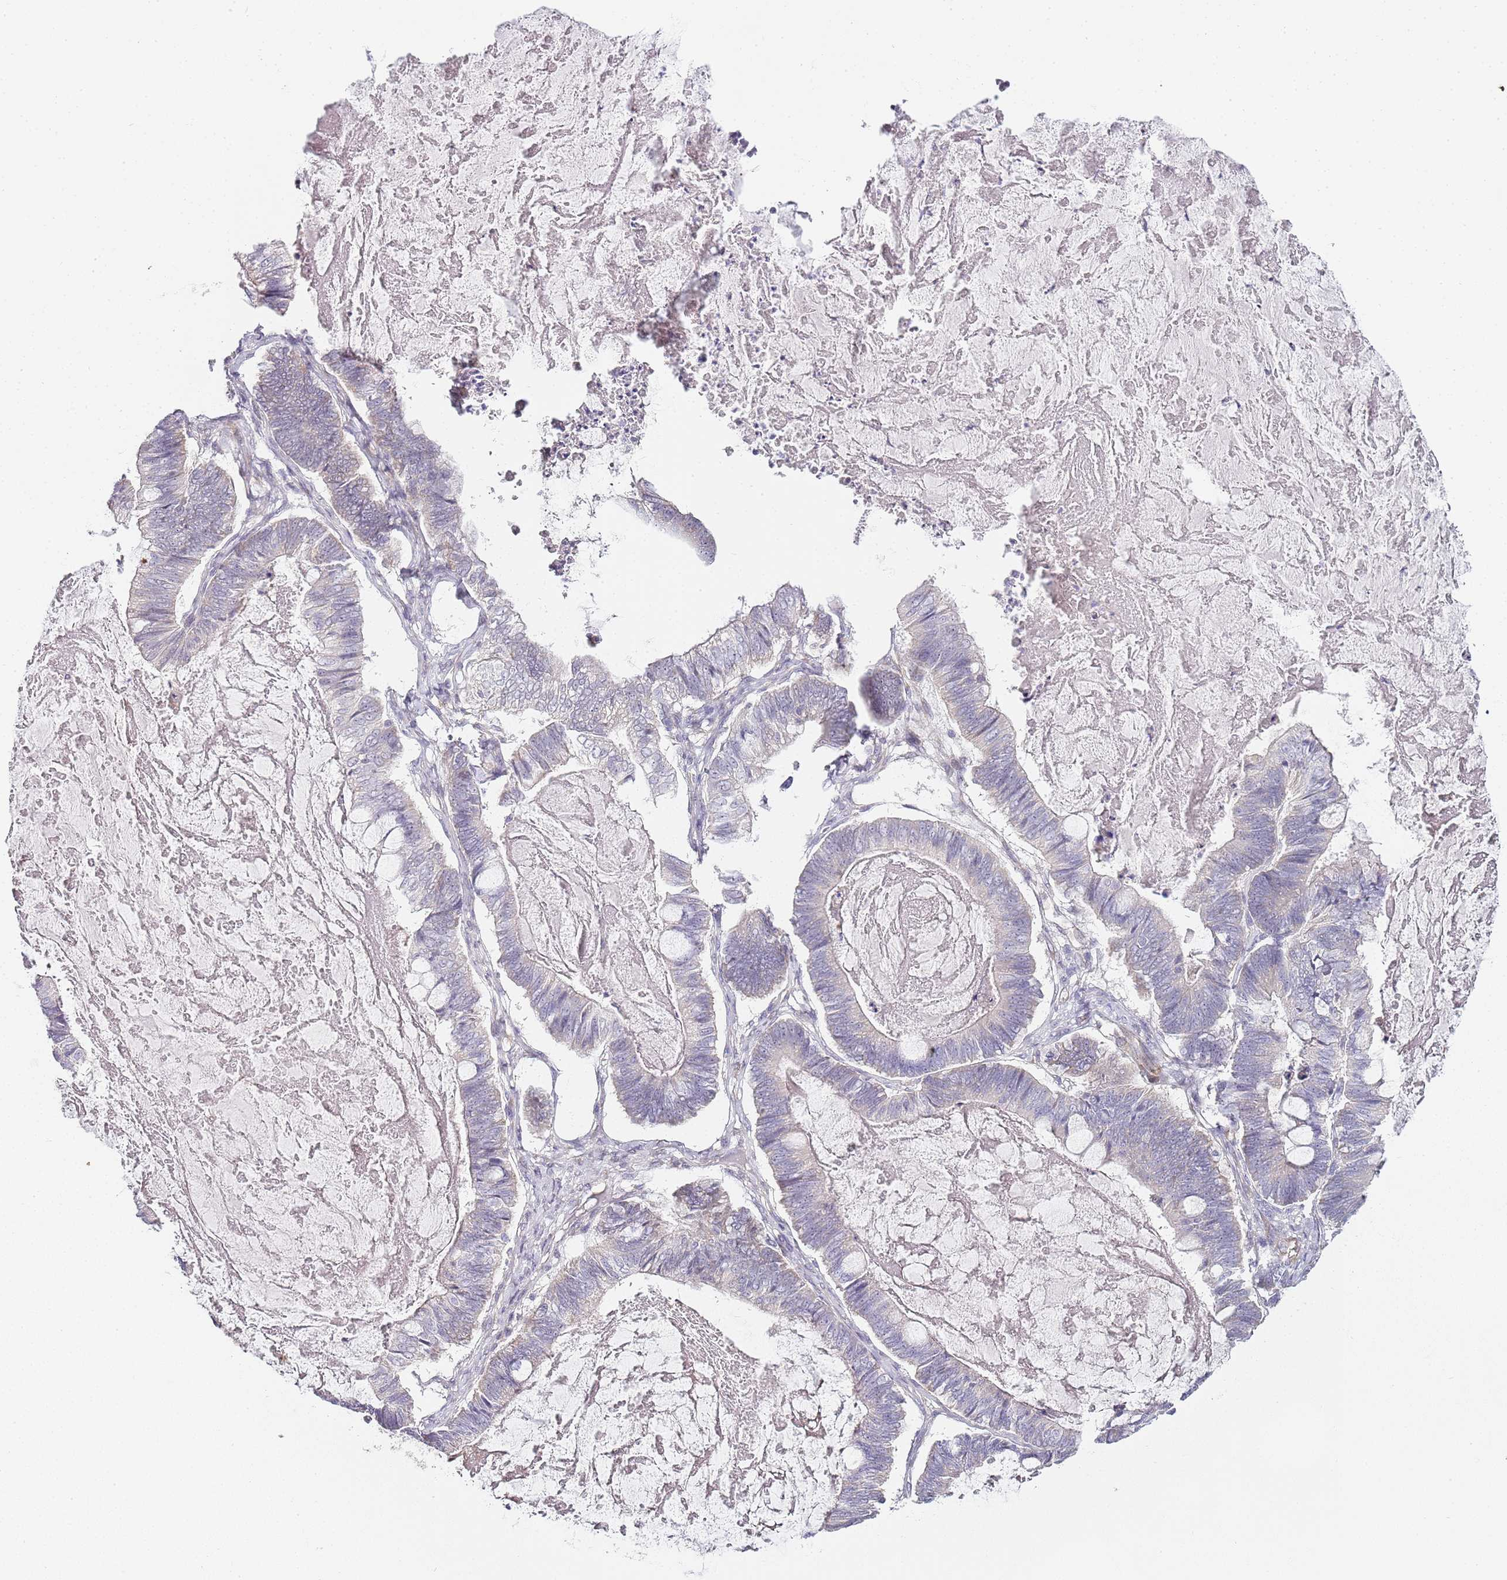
{"staining": {"intensity": "negative", "quantity": "none", "location": "none"}, "tissue": "ovarian cancer", "cell_type": "Tumor cells", "image_type": "cancer", "snomed": [{"axis": "morphology", "description": "Cystadenocarcinoma, mucinous, NOS"}, {"axis": "topography", "description": "Ovary"}], "caption": "DAB (3,3'-diaminobenzidine) immunohistochemical staining of human ovarian cancer (mucinous cystadenocarcinoma) displays no significant positivity in tumor cells. The staining was performed using DAB (3,3'-diaminobenzidine) to visualize the protein expression in brown, while the nuclei were stained in blue with hematoxylin (Magnification: 20x).", "gene": "TBC1D9", "patient": {"sex": "female", "age": 61}}